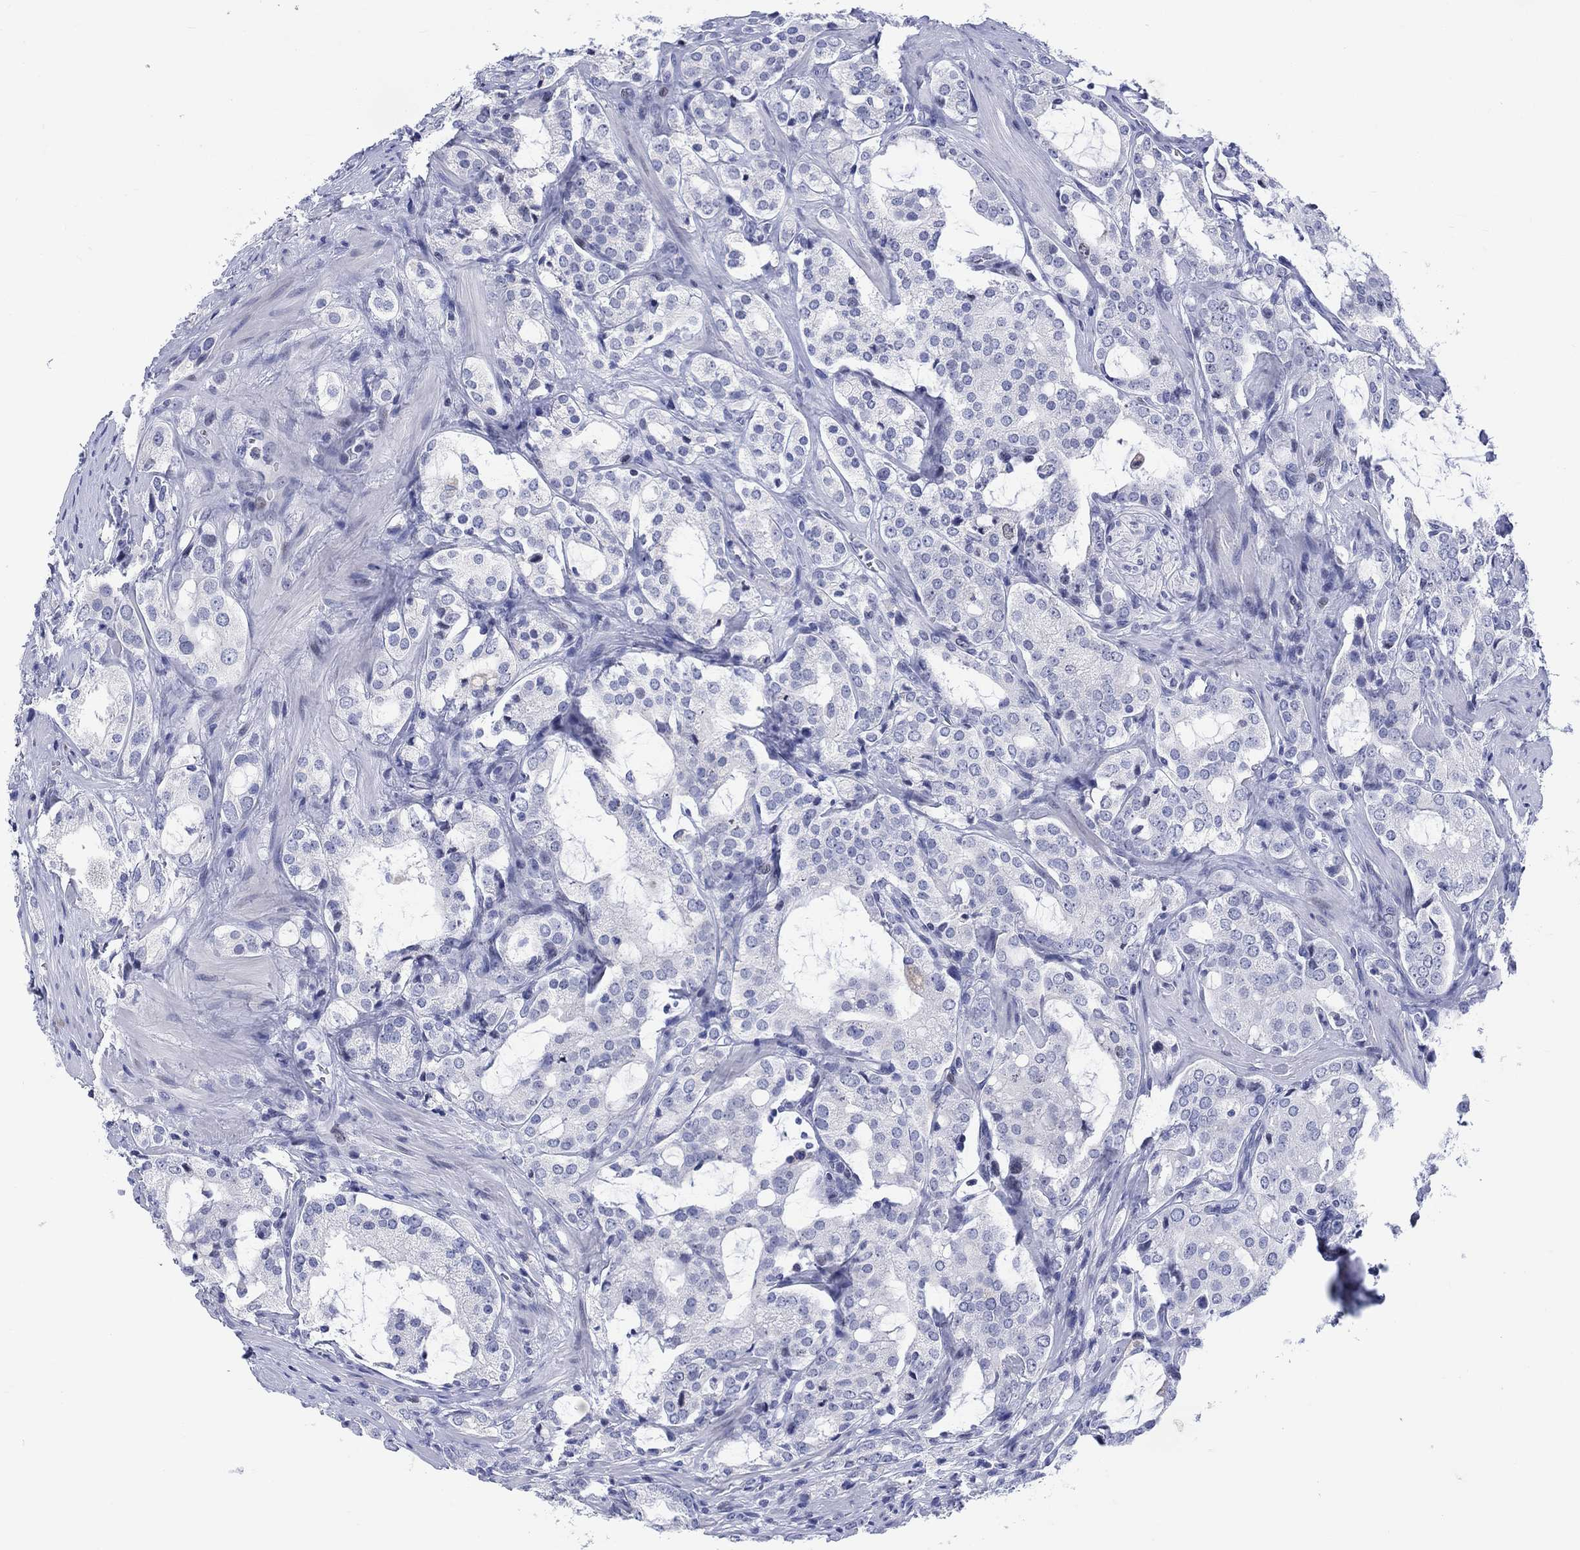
{"staining": {"intensity": "negative", "quantity": "none", "location": "none"}, "tissue": "prostate cancer", "cell_type": "Tumor cells", "image_type": "cancer", "snomed": [{"axis": "morphology", "description": "Adenocarcinoma, NOS"}, {"axis": "topography", "description": "Prostate"}], "caption": "Prostate cancer (adenocarcinoma) was stained to show a protein in brown. There is no significant expression in tumor cells. Brightfield microscopy of immunohistochemistry stained with DAB (brown) and hematoxylin (blue), captured at high magnification.", "gene": "CDCA2", "patient": {"sex": "male", "age": 66}}